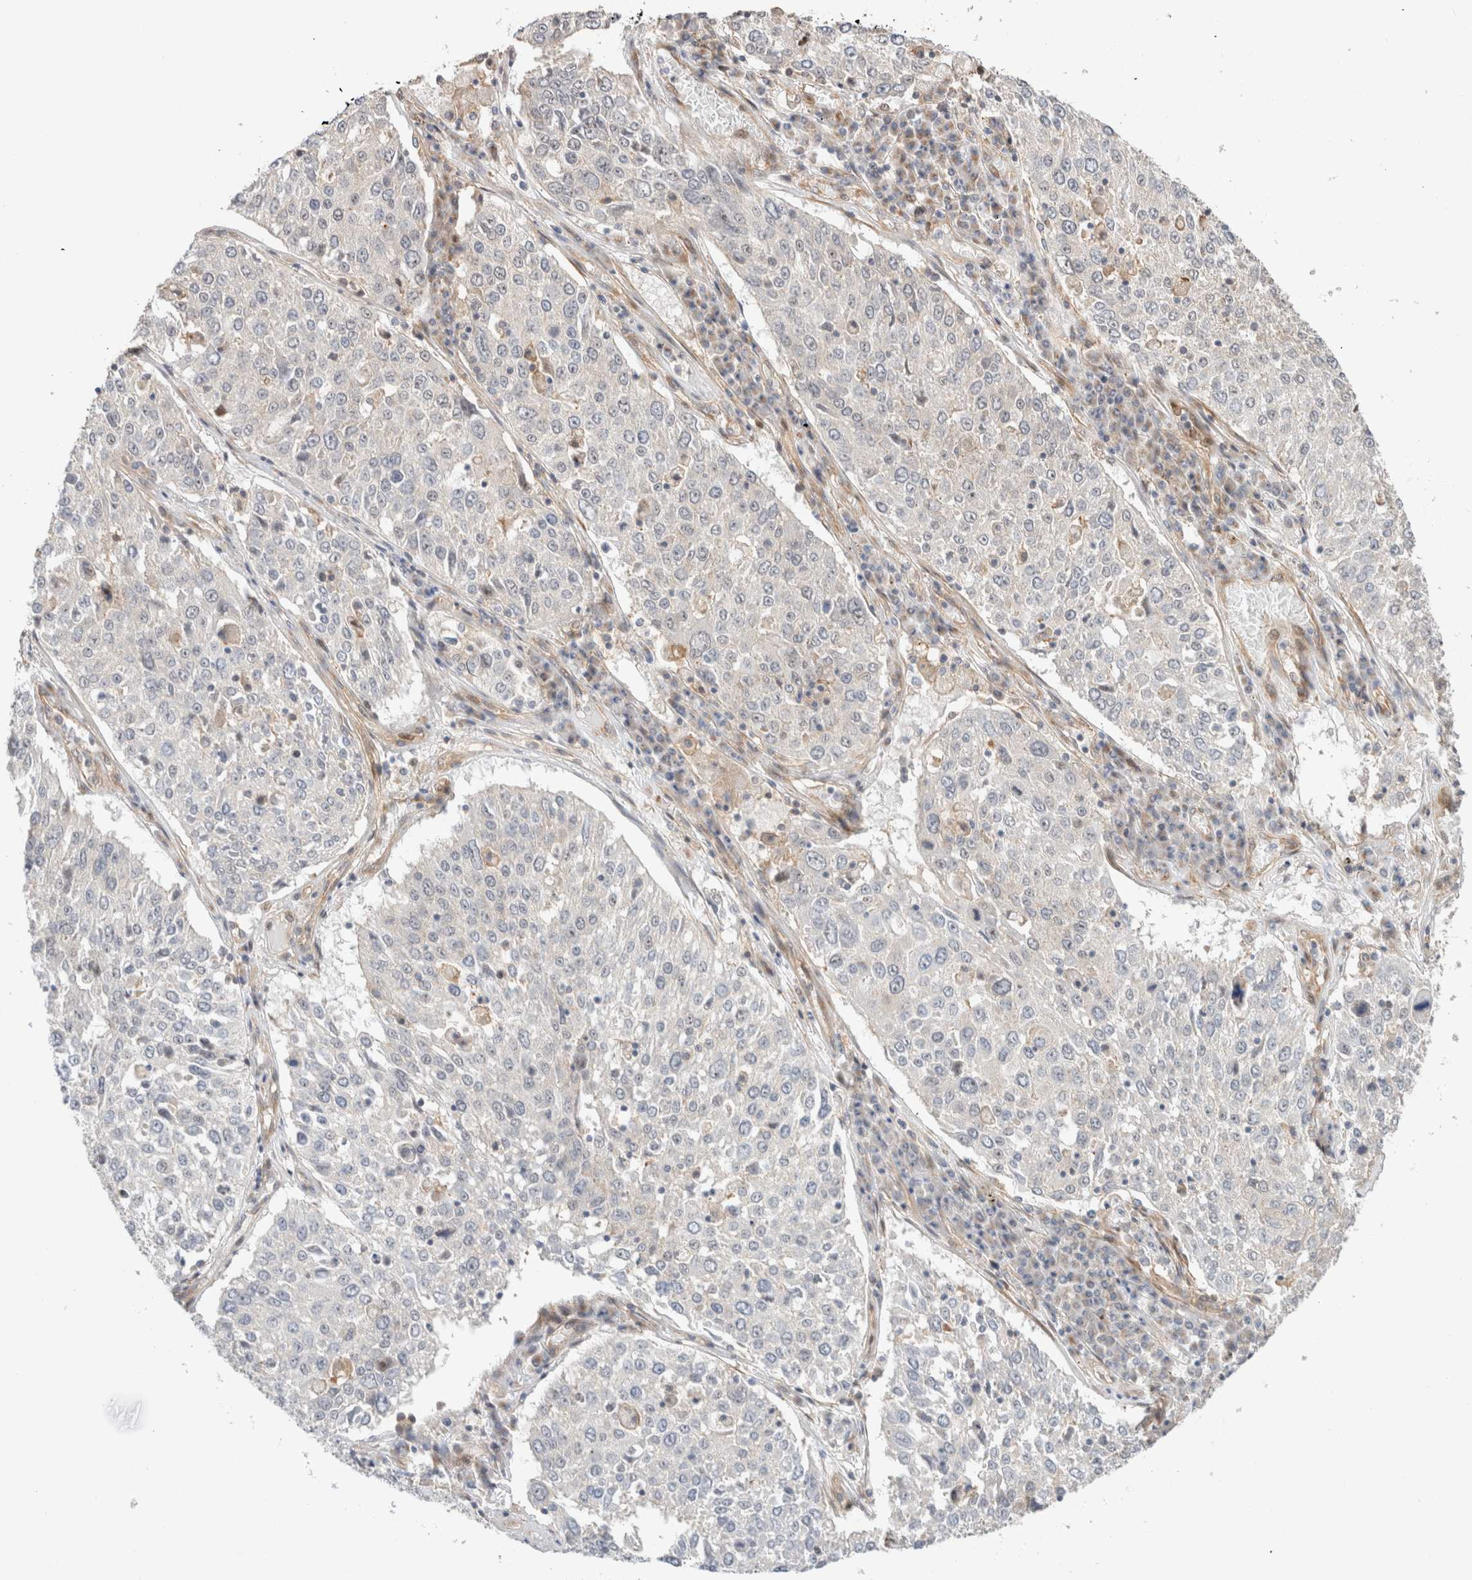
{"staining": {"intensity": "negative", "quantity": "none", "location": "none"}, "tissue": "lung cancer", "cell_type": "Tumor cells", "image_type": "cancer", "snomed": [{"axis": "morphology", "description": "Squamous cell carcinoma, NOS"}, {"axis": "topography", "description": "Lung"}], "caption": "High magnification brightfield microscopy of lung cancer stained with DAB (3,3'-diaminobenzidine) (brown) and counterstained with hematoxylin (blue): tumor cells show no significant staining. (DAB immunohistochemistry (IHC), high magnification).", "gene": "ID3", "patient": {"sex": "male", "age": 65}}